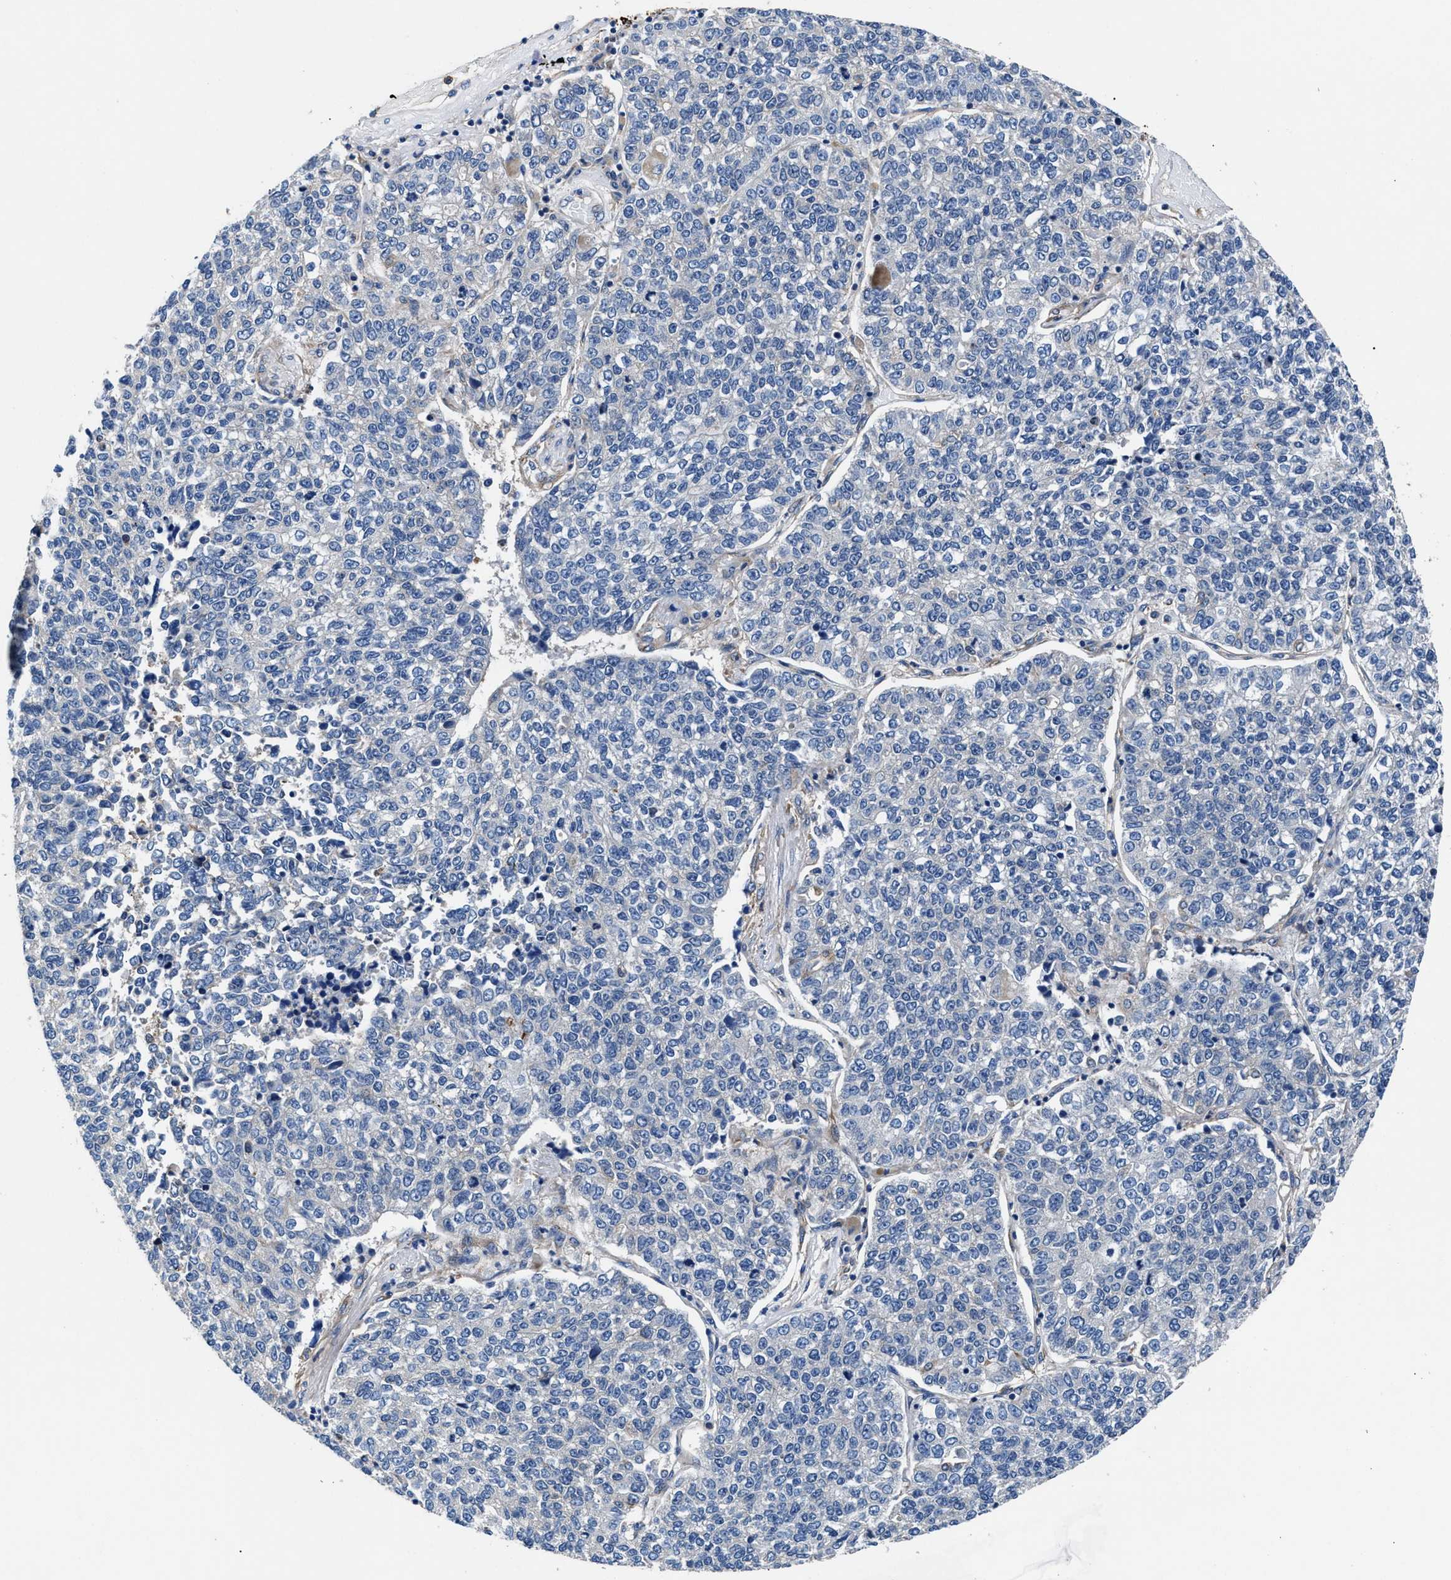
{"staining": {"intensity": "negative", "quantity": "none", "location": "none"}, "tissue": "lung cancer", "cell_type": "Tumor cells", "image_type": "cancer", "snomed": [{"axis": "morphology", "description": "Adenocarcinoma, NOS"}, {"axis": "topography", "description": "Lung"}], "caption": "Photomicrograph shows no significant protein staining in tumor cells of adenocarcinoma (lung).", "gene": "SH3GL1", "patient": {"sex": "male", "age": 49}}